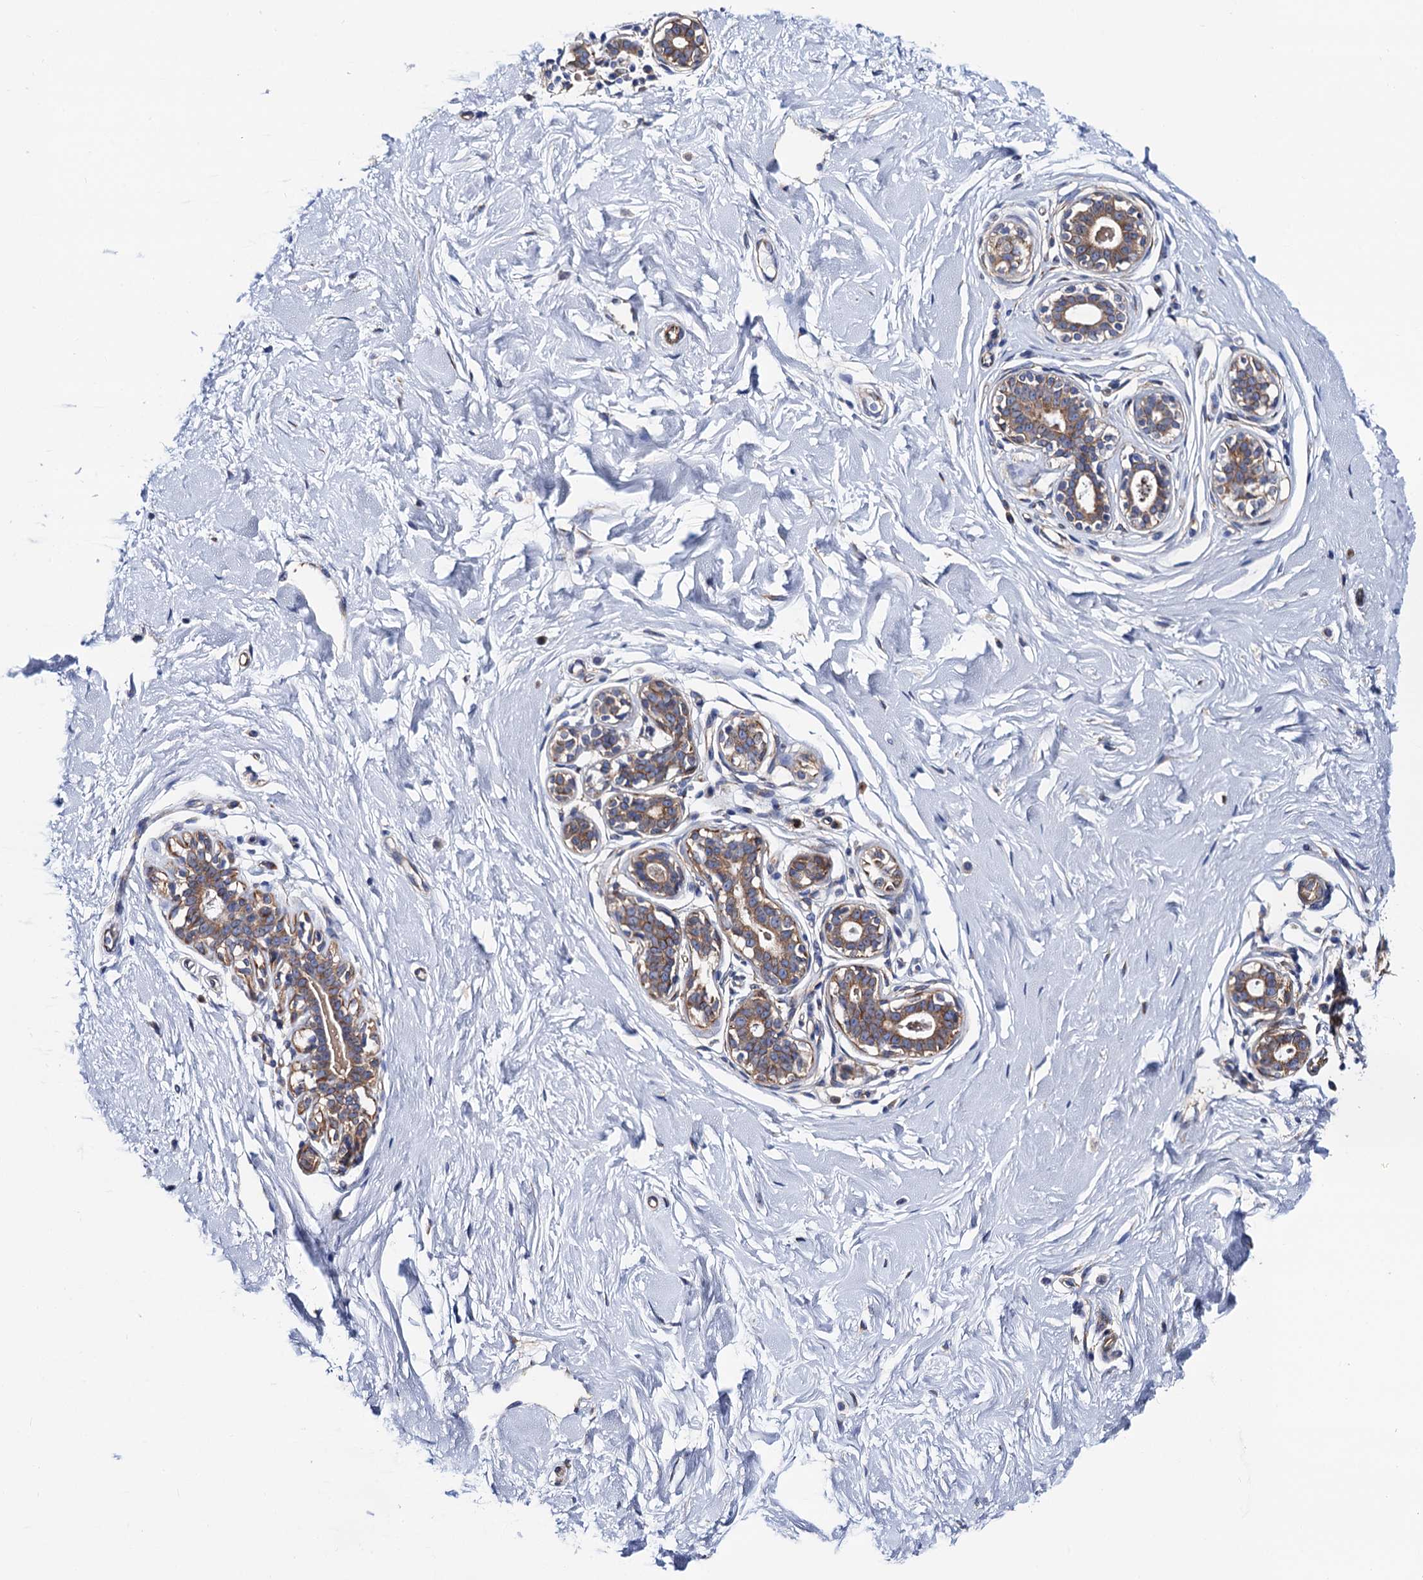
{"staining": {"intensity": "negative", "quantity": "none", "location": "none"}, "tissue": "breast", "cell_type": "Adipocytes", "image_type": "normal", "snomed": [{"axis": "morphology", "description": "Normal tissue, NOS"}, {"axis": "morphology", "description": "Adenoma, NOS"}, {"axis": "topography", "description": "Breast"}], "caption": "High magnification brightfield microscopy of benign breast stained with DAB (3,3'-diaminobenzidine) (brown) and counterstained with hematoxylin (blue): adipocytes show no significant staining. Nuclei are stained in blue.", "gene": "ZDHHC18", "patient": {"sex": "female", "age": 23}}